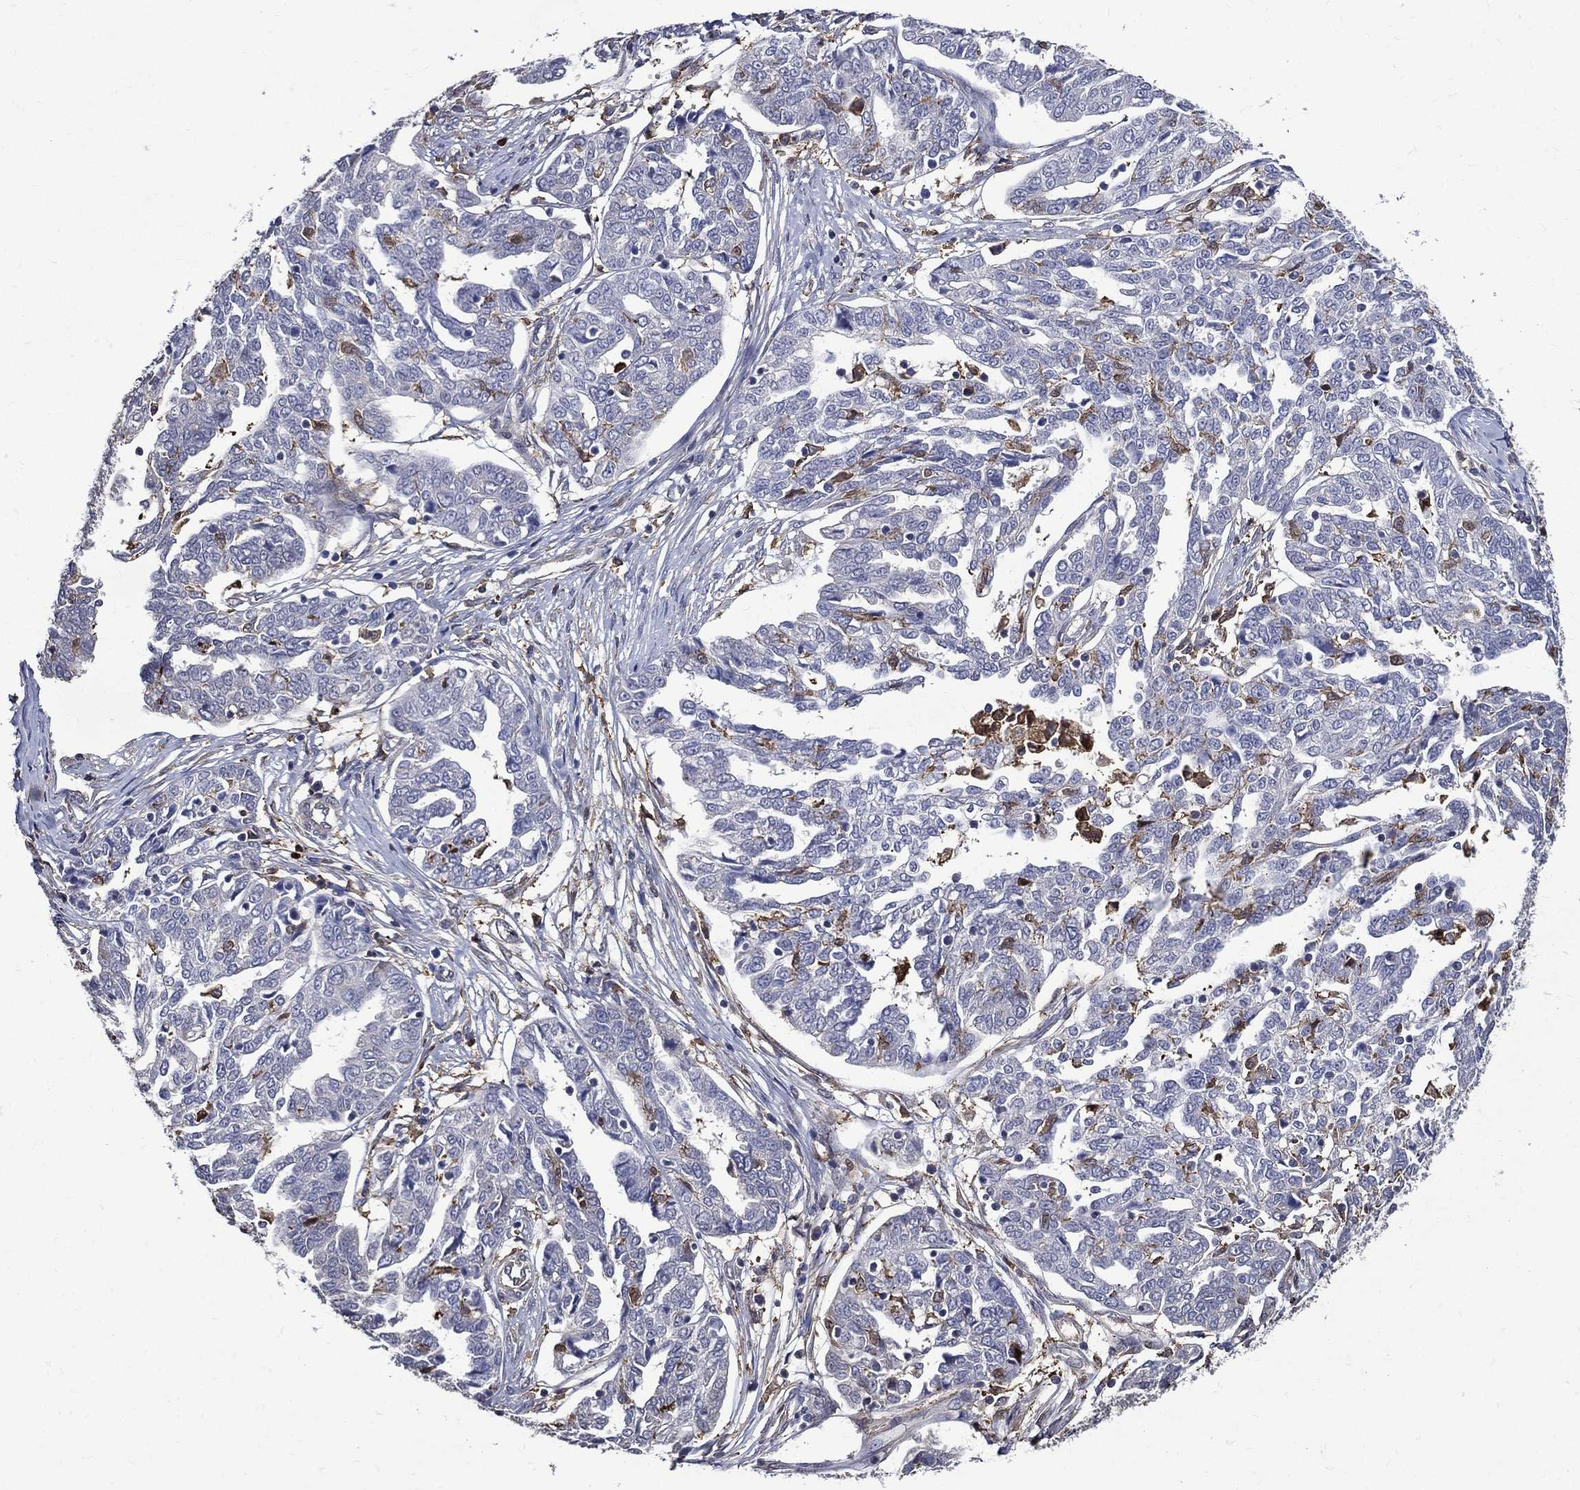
{"staining": {"intensity": "negative", "quantity": "none", "location": "none"}, "tissue": "ovarian cancer", "cell_type": "Tumor cells", "image_type": "cancer", "snomed": [{"axis": "morphology", "description": "Cystadenocarcinoma, serous, NOS"}, {"axis": "topography", "description": "Ovary"}], "caption": "High power microscopy image of an IHC image of ovarian cancer (serous cystadenocarcinoma), revealing no significant positivity in tumor cells.", "gene": "GPR171", "patient": {"sex": "female", "age": 67}}